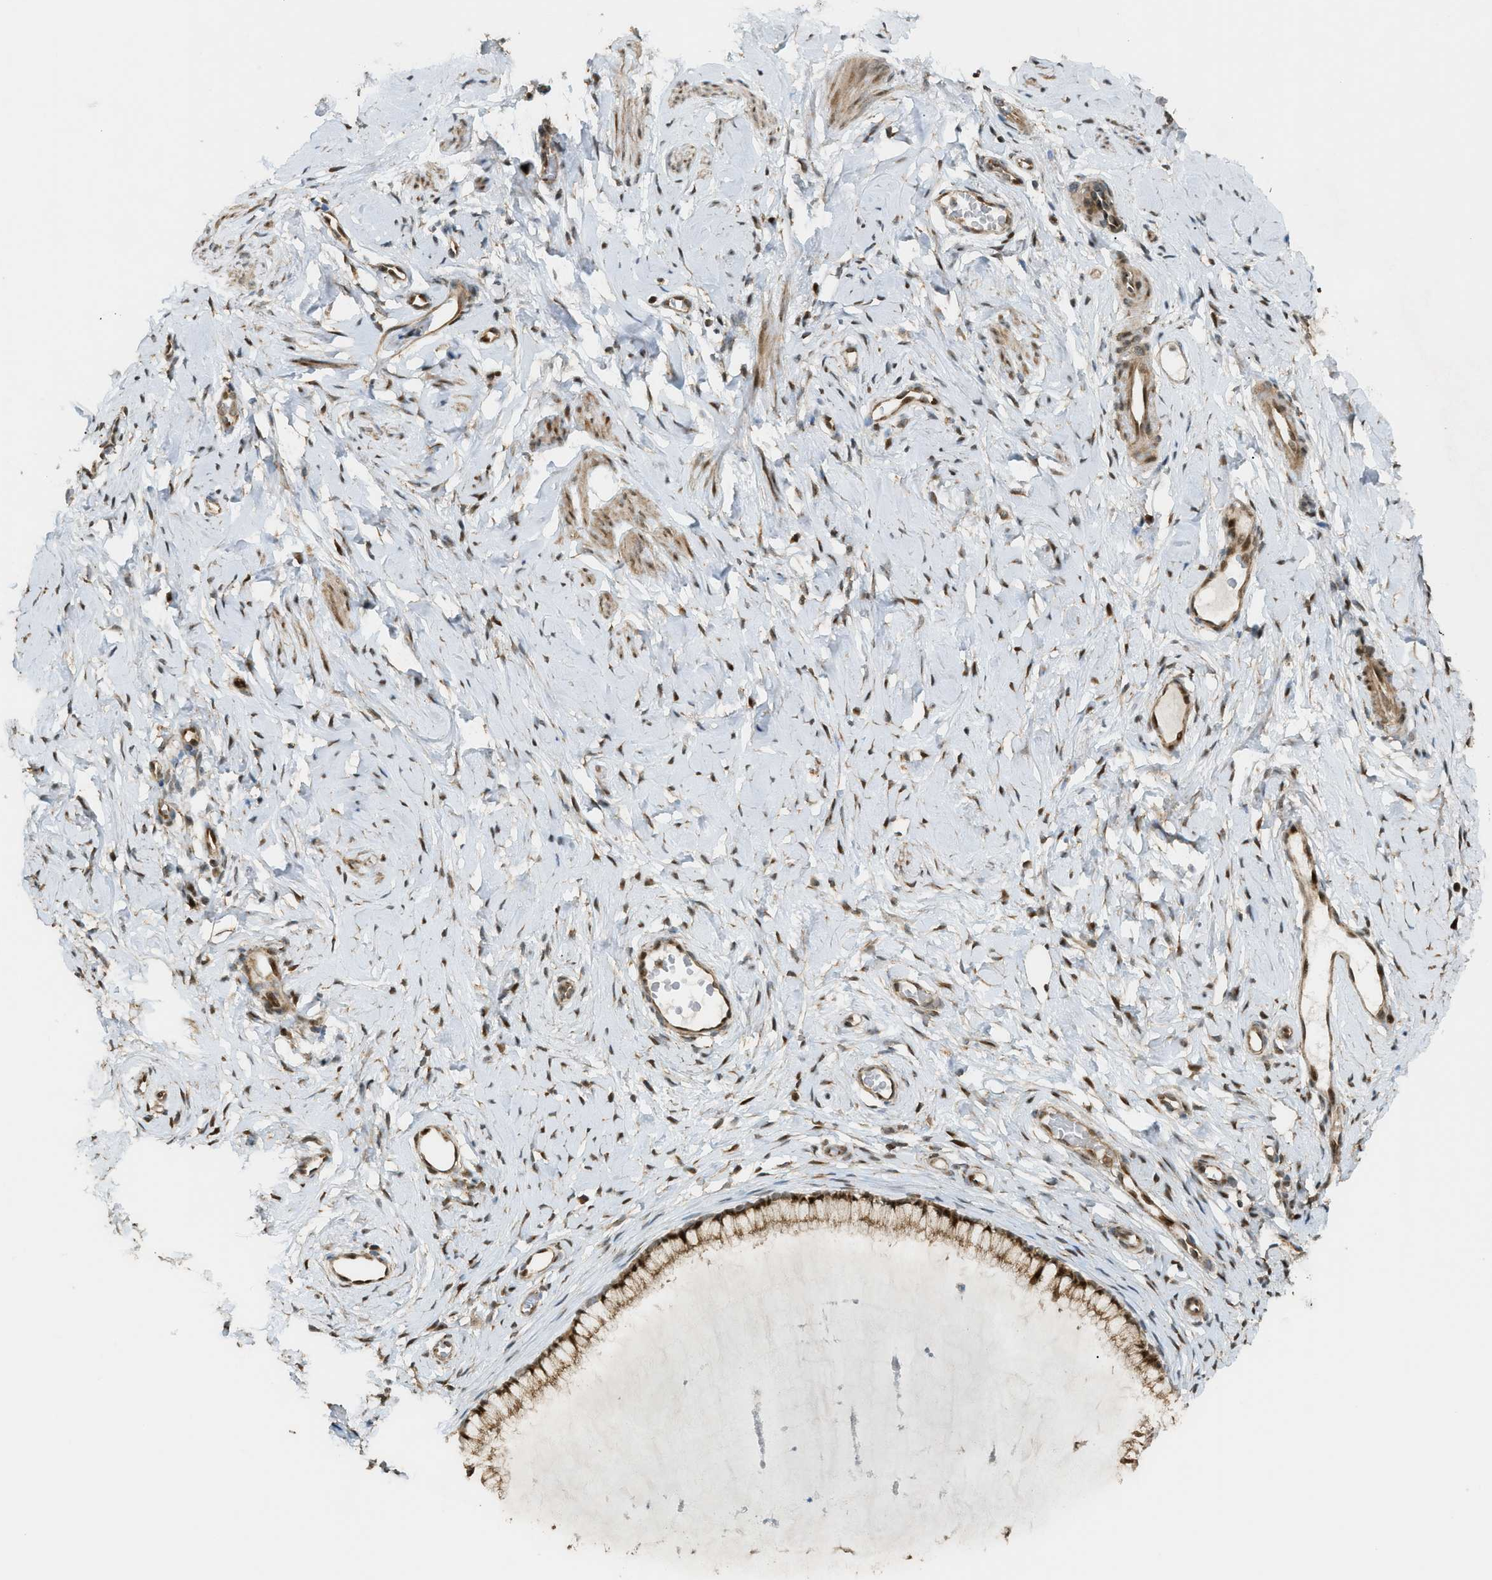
{"staining": {"intensity": "strong", "quantity": ">75%", "location": "cytoplasmic/membranous"}, "tissue": "cervix", "cell_type": "Glandular cells", "image_type": "normal", "snomed": [{"axis": "morphology", "description": "Normal tissue, NOS"}, {"axis": "topography", "description": "Cervix"}], "caption": "Glandular cells exhibit strong cytoplasmic/membranous expression in approximately >75% of cells in normal cervix. The staining is performed using DAB (3,3'-diaminobenzidine) brown chromogen to label protein expression. The nuclei are counter-stained blue using hematoxylin.", "gene": "CCDC186", "patient": {"sex": "female", "age": 65}}